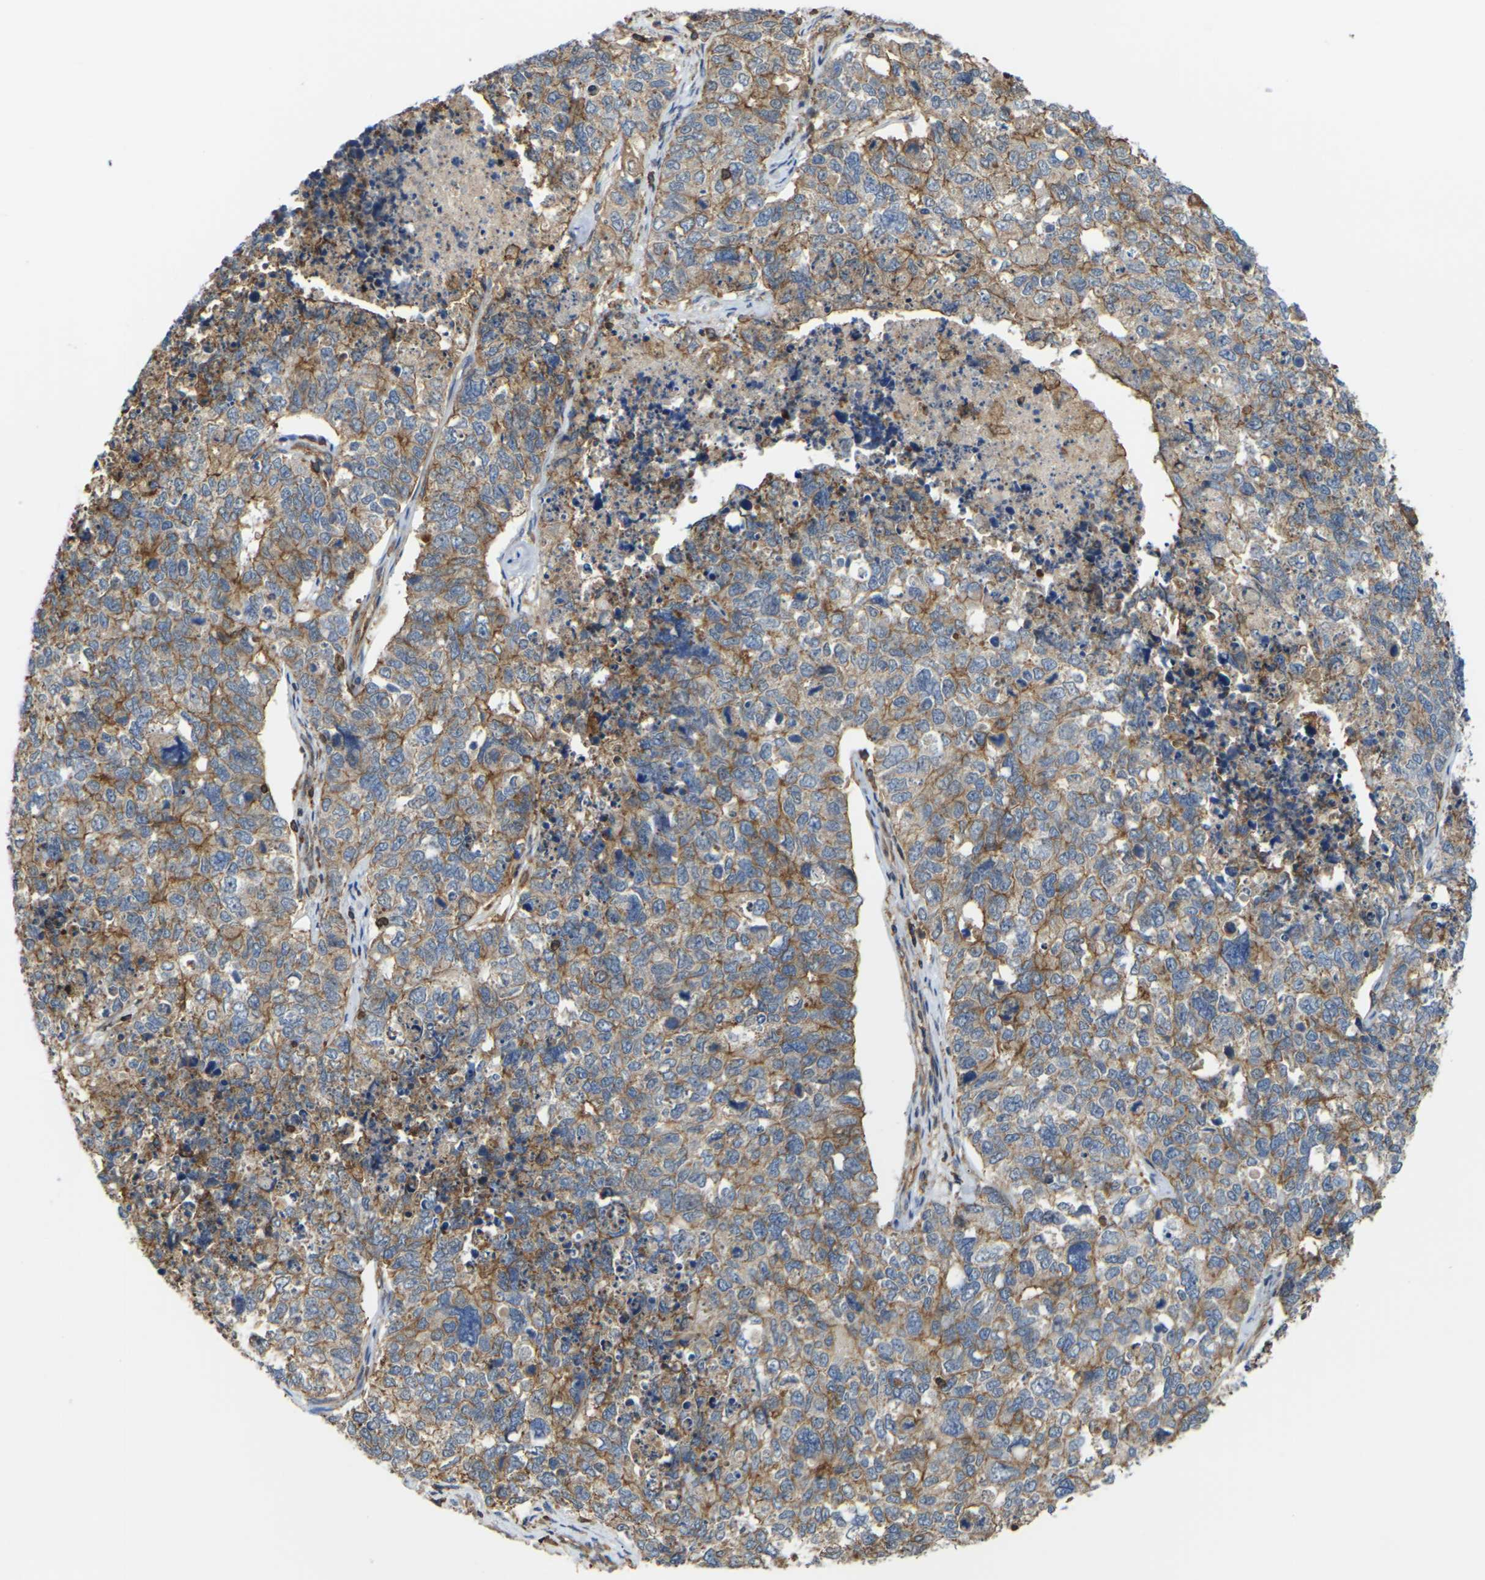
{"staining": {"intensity": "moderate", "quantity": "25%-75%", "location": "cytoplasmic/membranous"}, "tissue": "cervical cancer", "cell_type": "Tumor cells", "image_type": "cancer", "snomed": [{"axis": "morphology", "description": "Squamous cell carcinoma, NOS"}, {"axis": "topography", "description": "Cervix"}], "caption": "An immunohistochemistry (IHC) photomicrograph of tumor tissue is shown. Protein staining in brown highlights moderate cytoplasmic/membranous positivity in squamous cell carcinoma (cervical) within tumor cells.", "gene": "IQGAP1", "patient": {"sex": "female", "age": 63}}